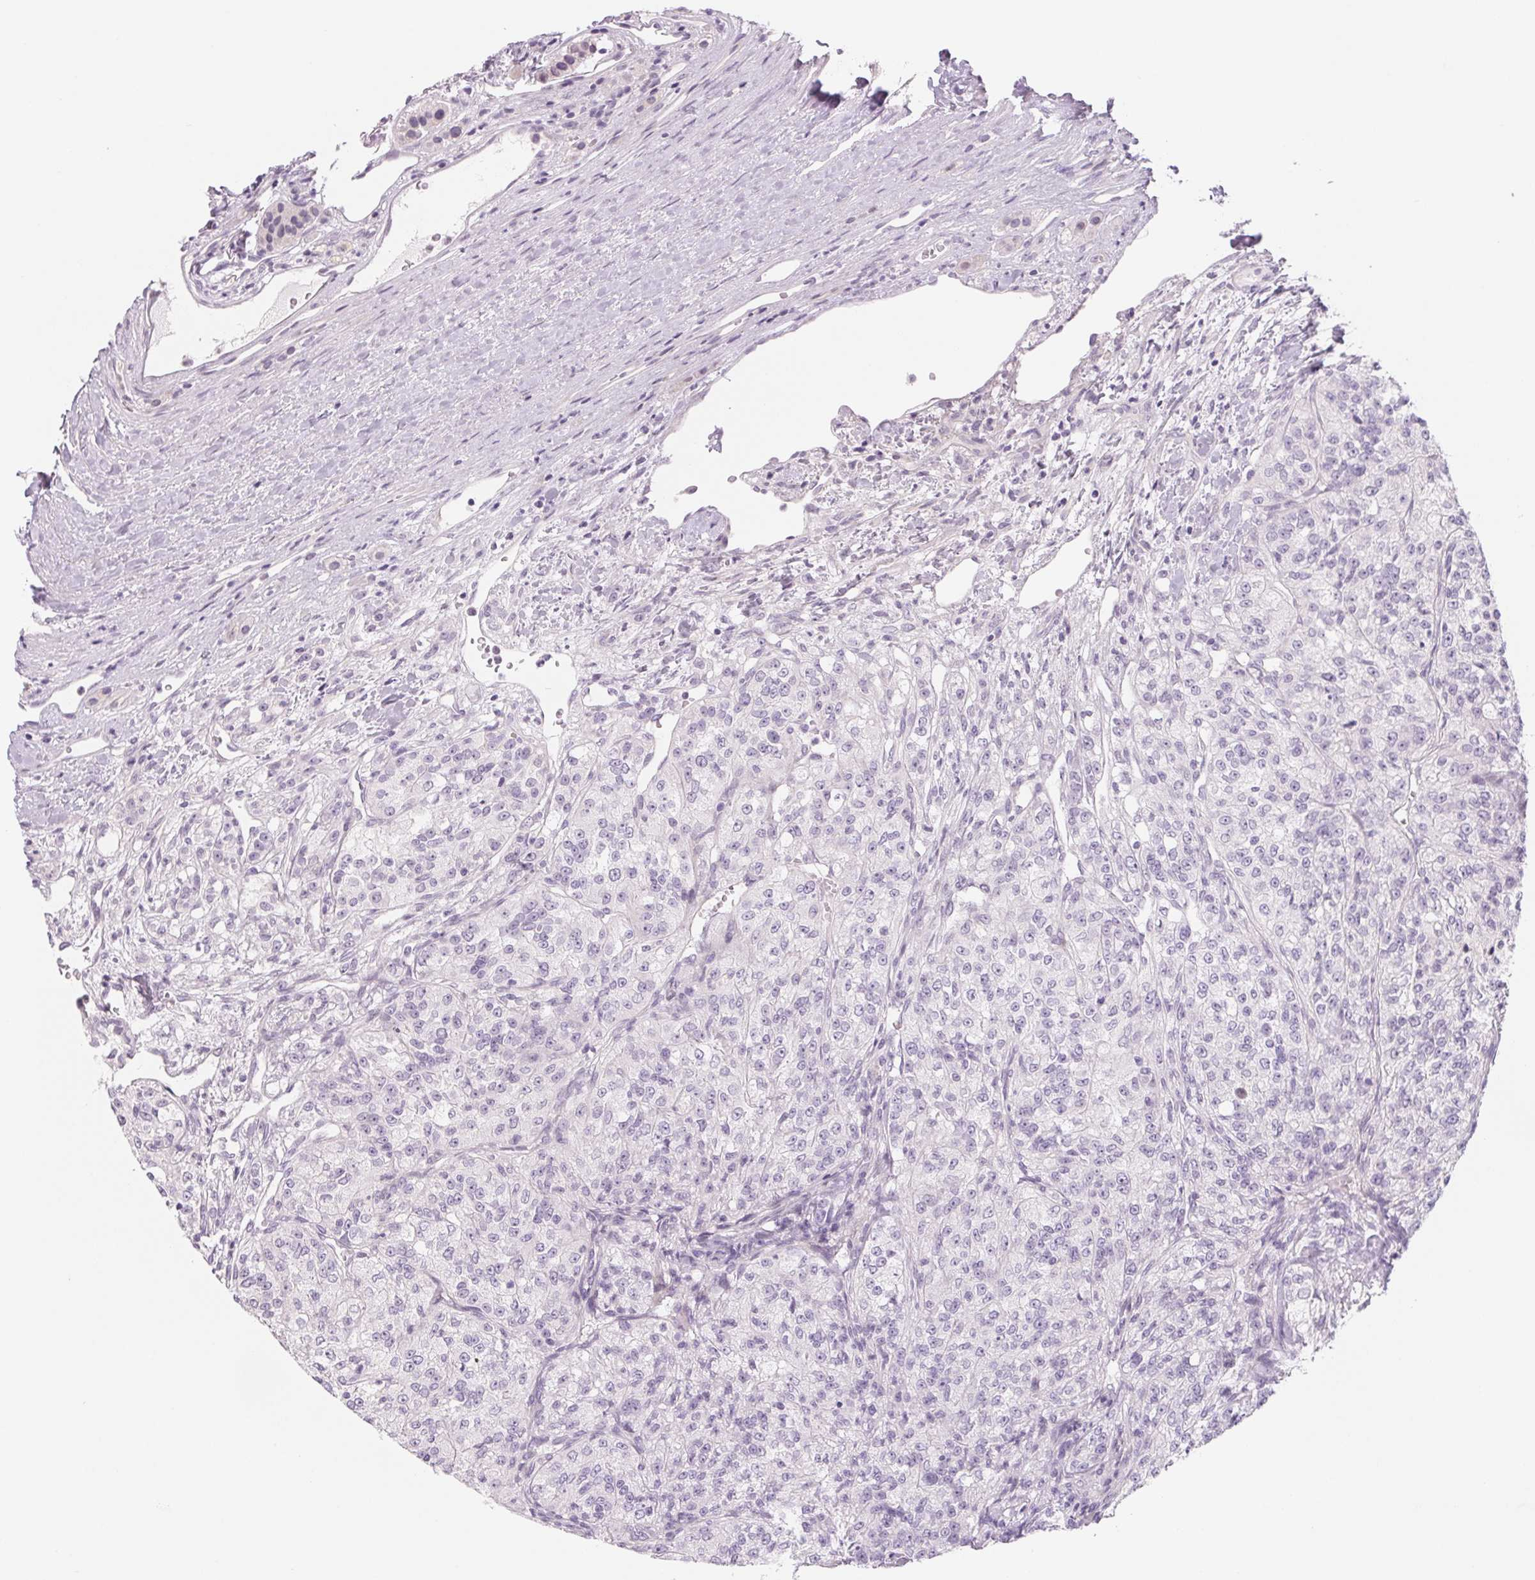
{"staining": {"intensity": "negative", "quantity": "none", "location": "none"}, "tissue": "renal cancer", "cell_type": "Tumor cells", "image_type": "cancer", "snomed": [{"axis": "morphology", "description": "Adenocarcinoma, NOS"}, {"axis": "topography", "description": "Kidney"}], "caption": "A photomicrograph of human adenocarcinoma (renal) is negative for staining in tumor cells.", "gene": "CCDC168", "patient": {"sex": "female", "age": 63}}